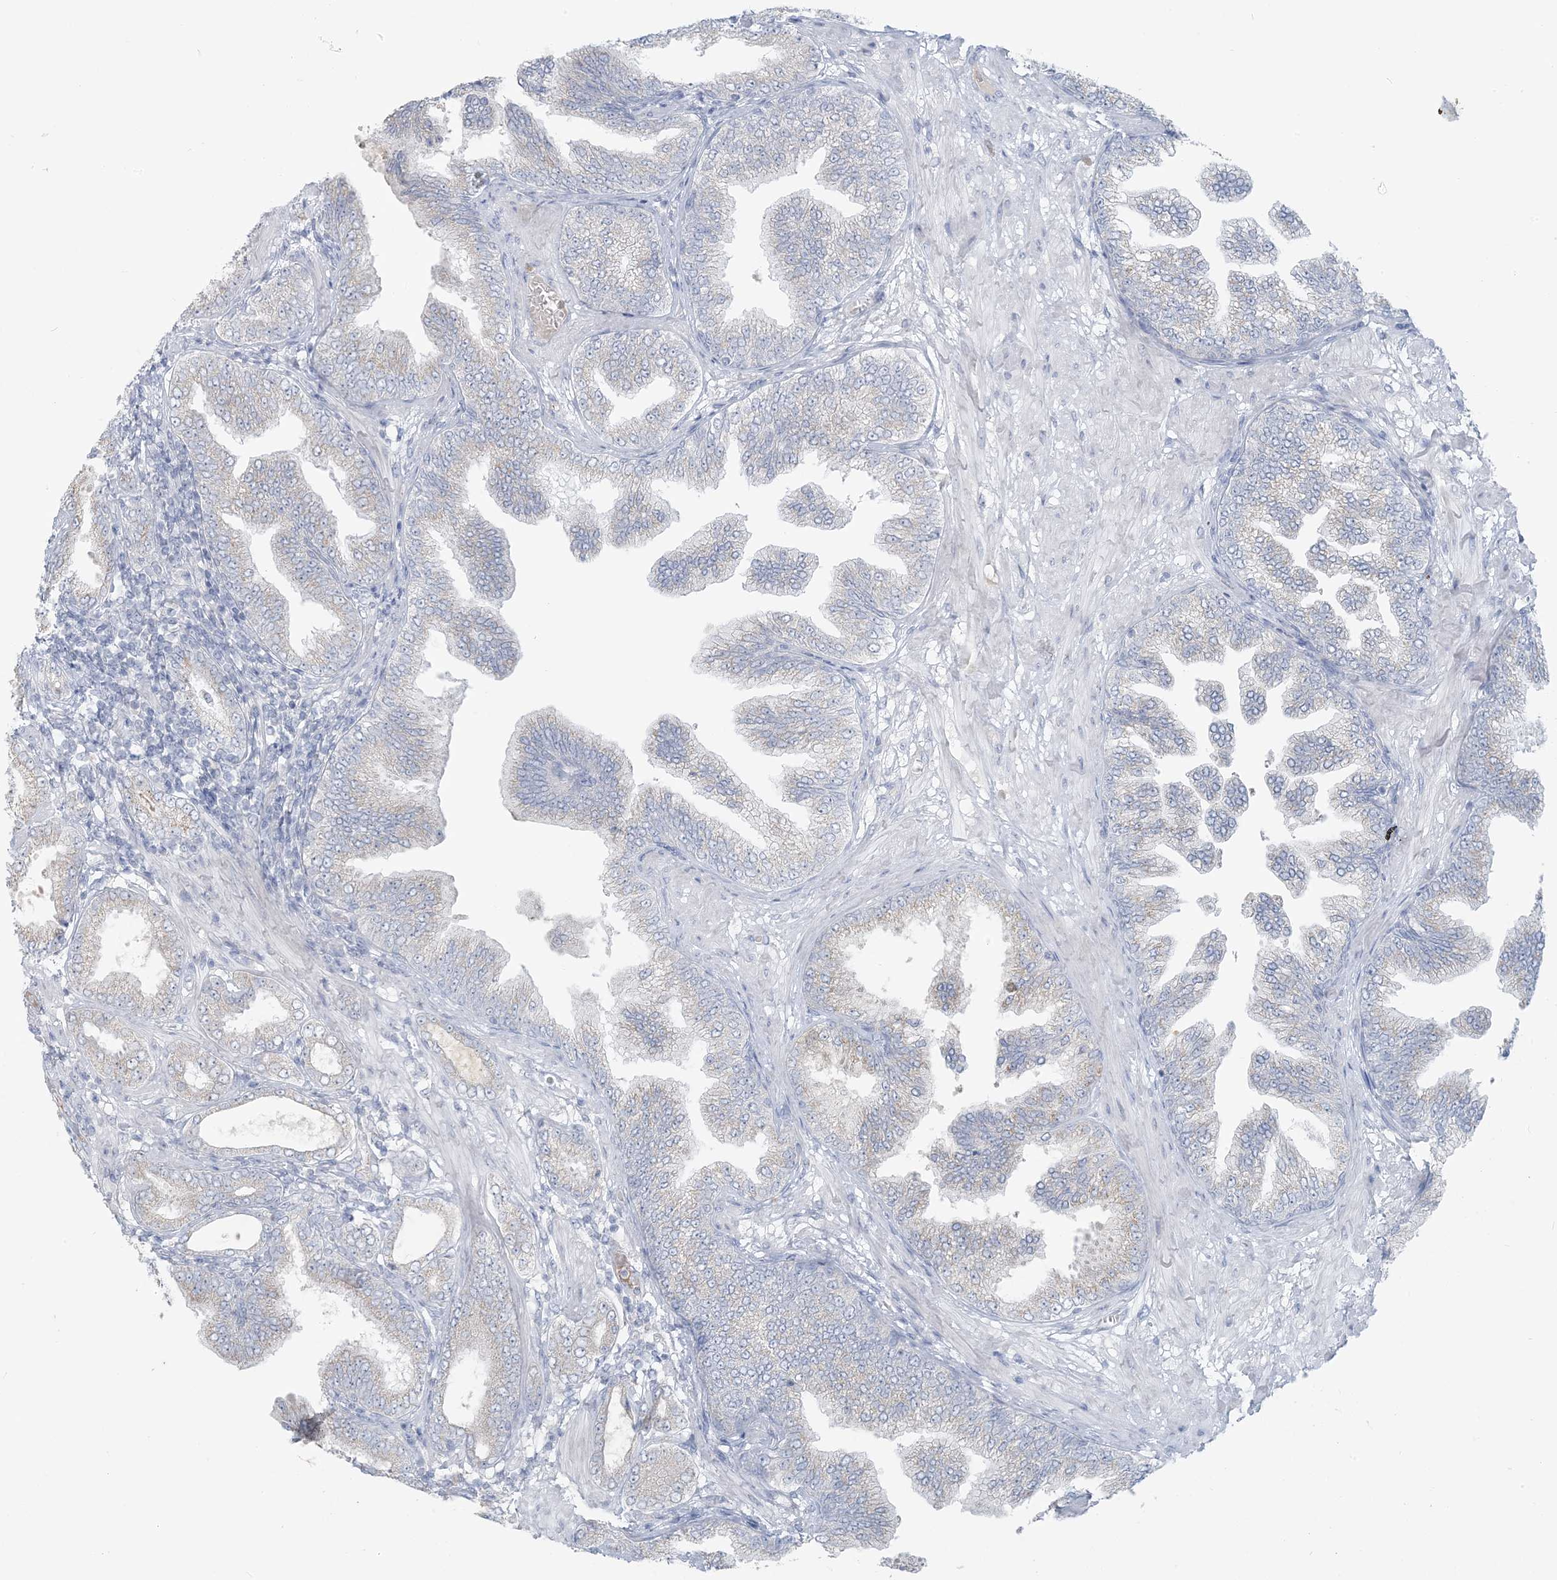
{"staining": {"intensity": "negative", "quantity": "none", "location": "none"}, "tissue": "prostate cancer", "cell_type": "Tumor cells", "image_type": "cancer", "snomed": [{"axis": "morphology", "description": "Adenocarcinoma, Low grade"}, {"axis": "topography", "description": "Prostate"}], "caption": "This is an immunohistochemistry (IHC) photomicrograph of human prostate adenocarcinoma (low-grade). There is no staining in tumor cells.", "gene": "SCML1", "patient": {"sex": "male", "age": 63}}